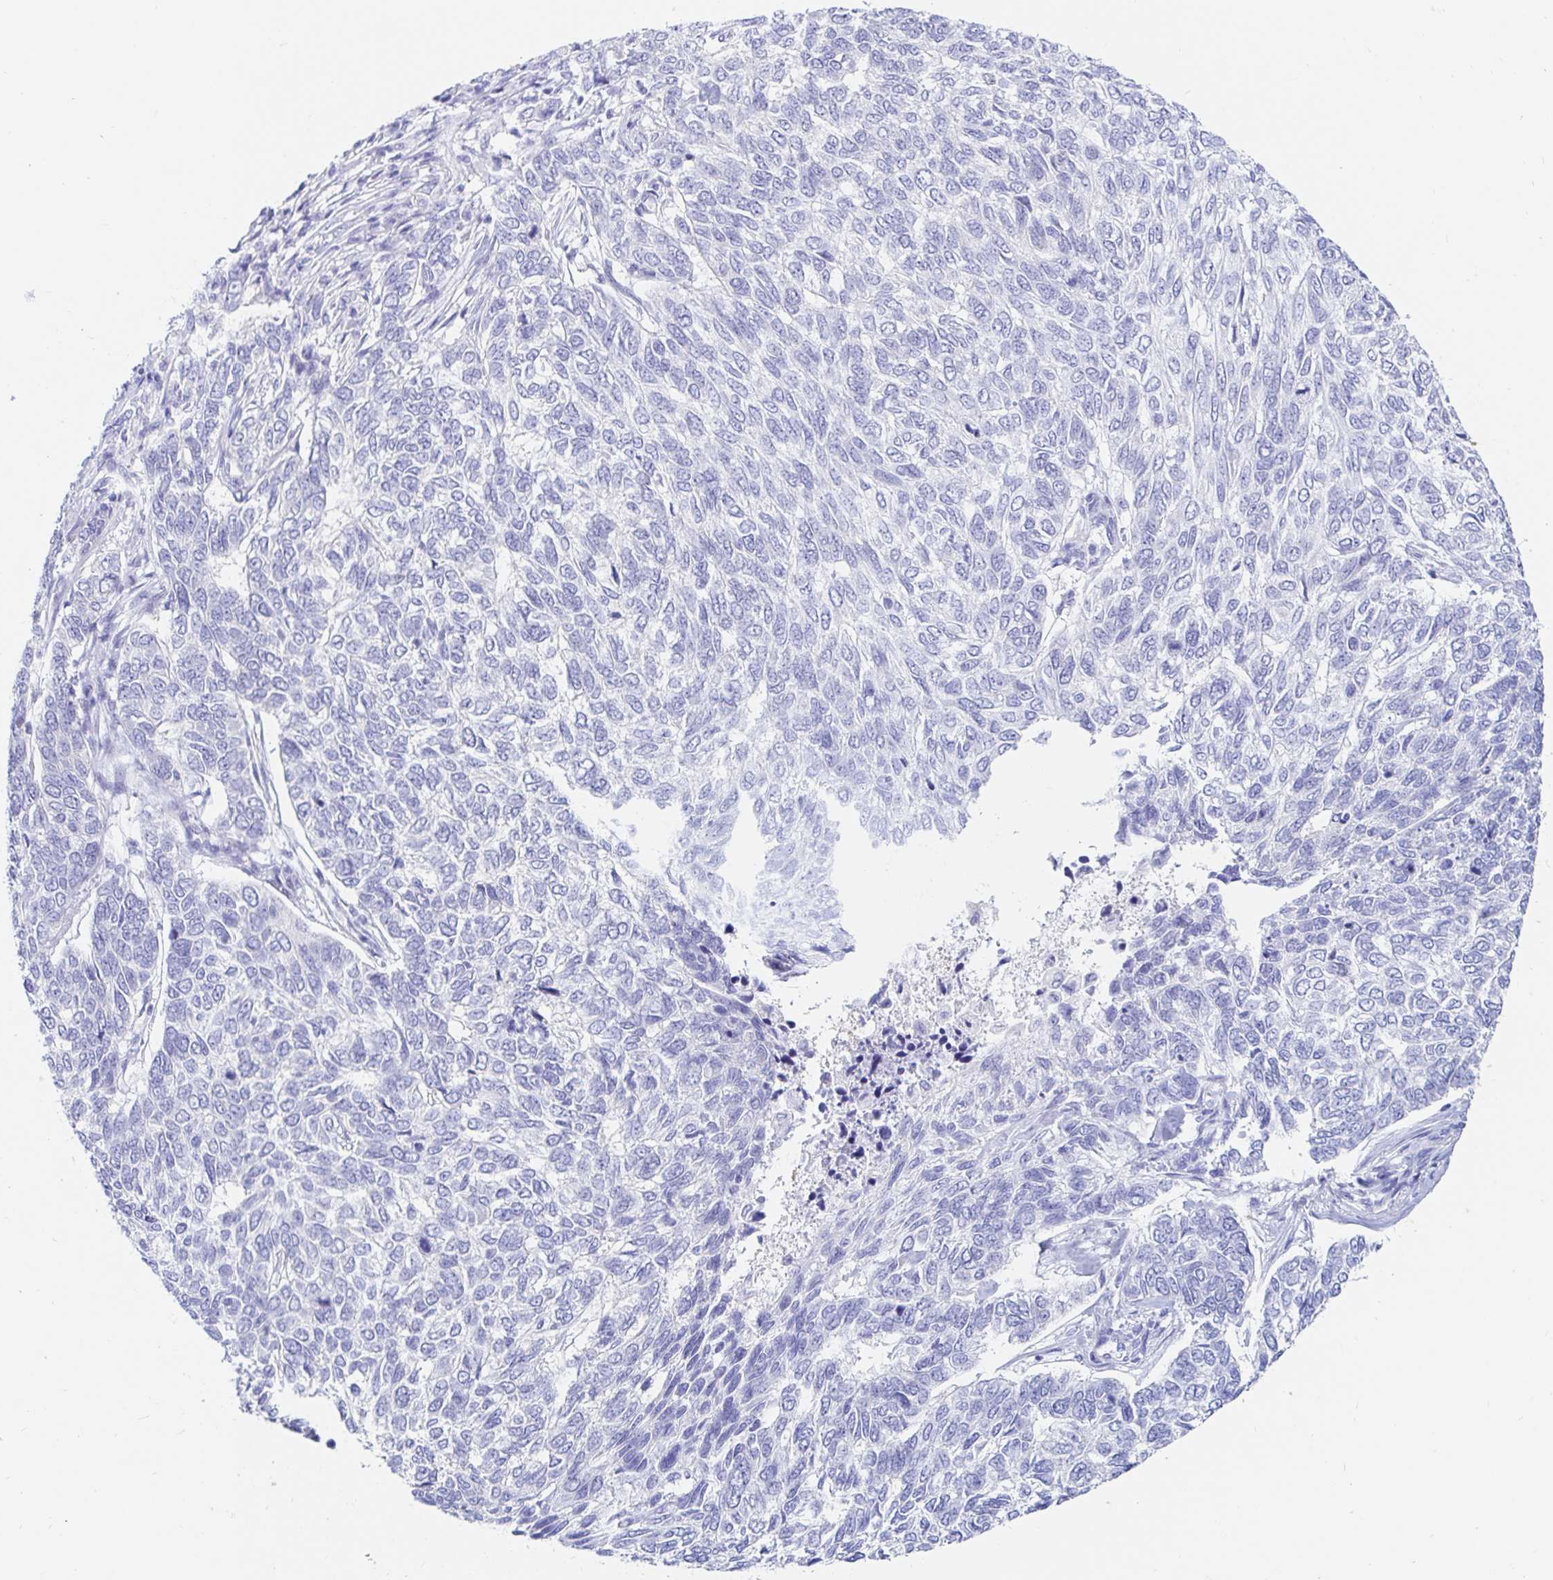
{"staining": {"intensity": "negative", "quantity": "none", "location": "none"}, "tissue": "skin cancer", "cell_type": "Tumor cells", "image_type": "cancer", "snomed": [{"axis": "morphology", "description": "Basal cell carcinoma"}, {"axis": "topography", "description": "Skin"}], "caption": "IHC of human skin cancer (basal cell carcinoma) exhibits no positivity in tumor cells. (Stains: DAB IHC with hematoxylin counter stain, Microscopy: brightfield microscopy at high magnification).", "gene": "PPP1R1B", "patient": {"sex": "female", "age": 65}}